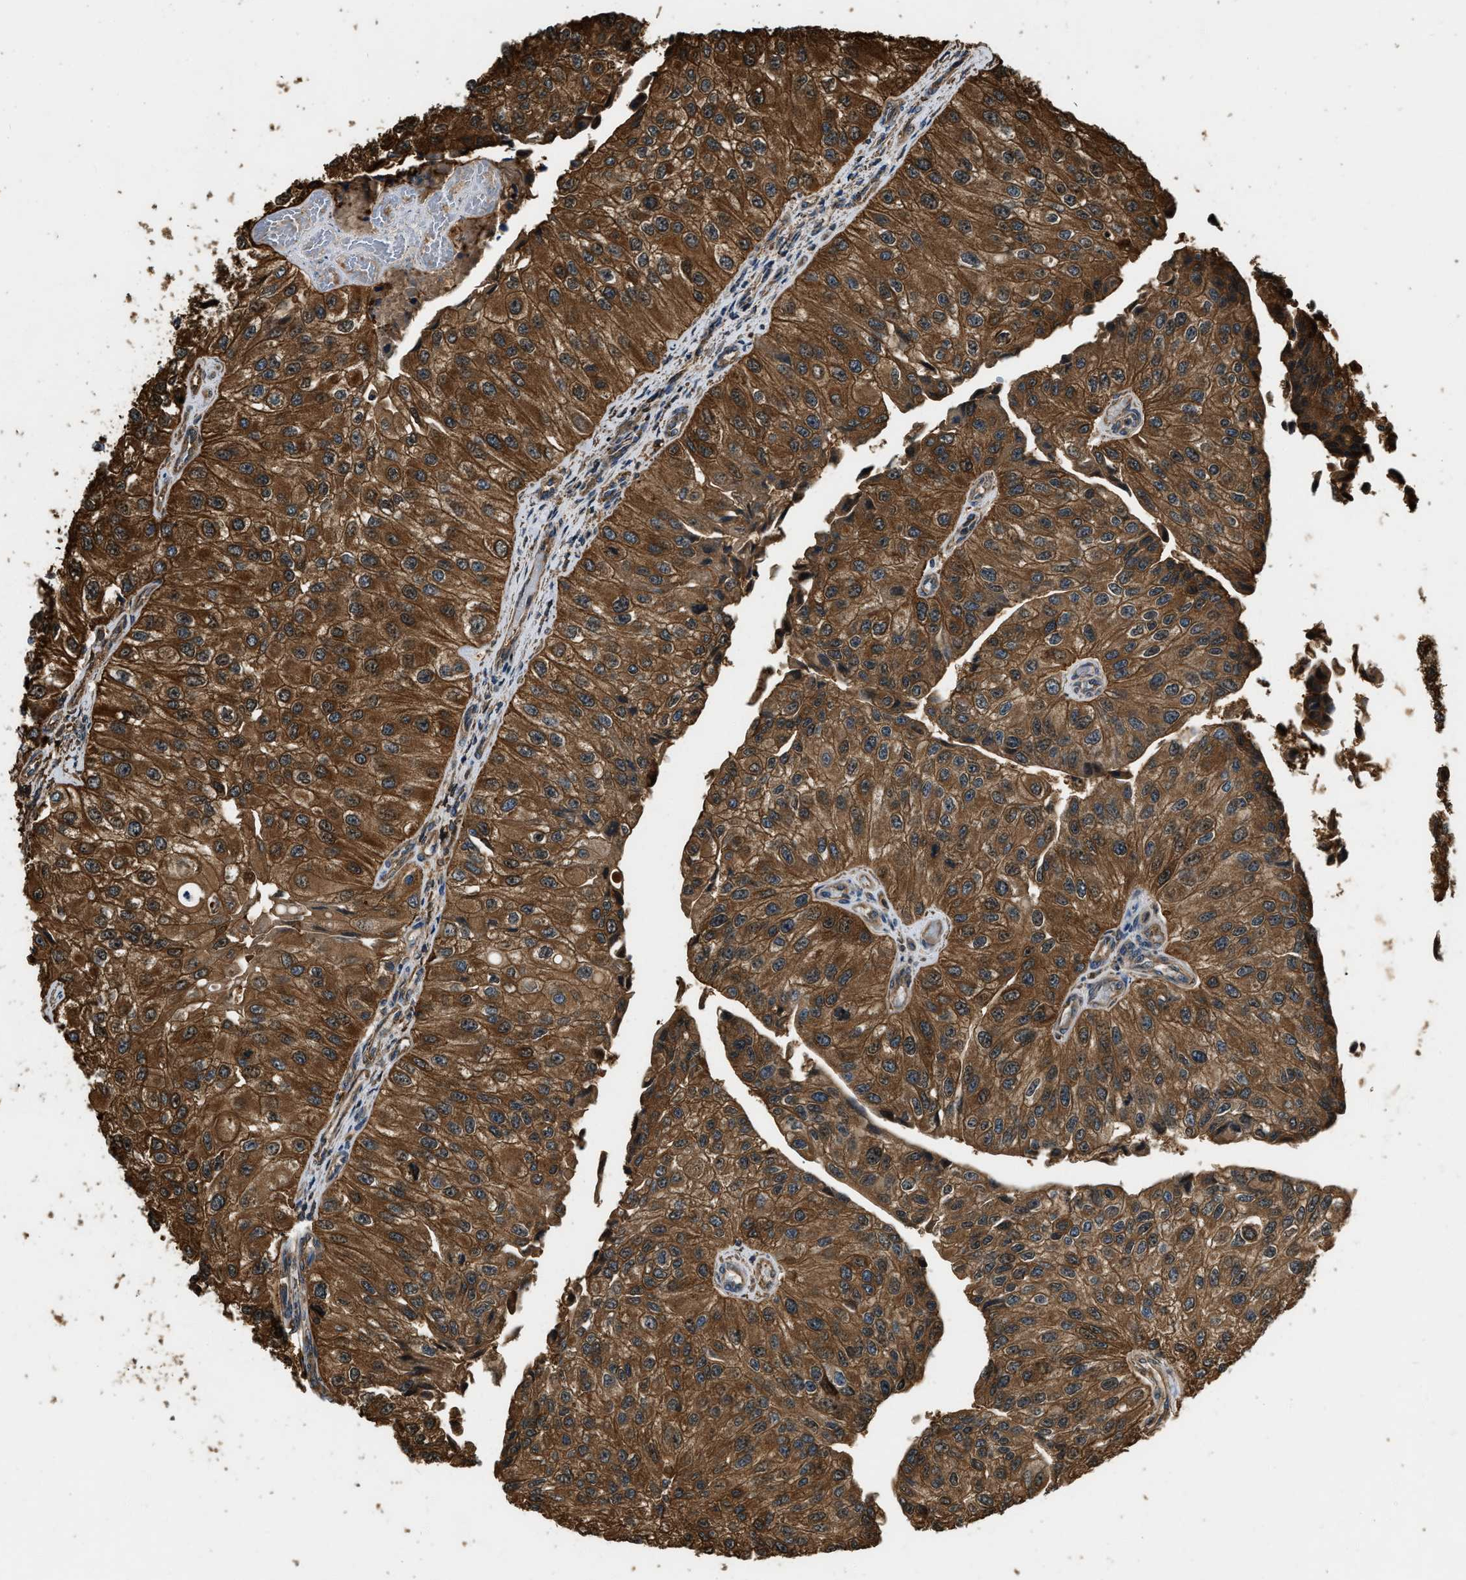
{"staining": {"intensity": "strong", "quantity": ">75%", "location": "cytoplasmic/membranous"}, "tissue": "urothelial cancer", "cell_type": "Tumor cells", "image_type": "cancer", "snomed": [{"axis": "morphology", "description": "Urothelial carcinoma, High grade"}, {"axis": "topography", "description": "Kidney"}, {"axis": "topography", "description": "Urinary bladder"}], "caption": "Immunohistochemistry staining of high-grade urothelial carcinoma, which exhibits high levels of strong cytoplasmic/membranous staining in approximately >75% of tumor cells indicating strong cytoplasmic/membranous protein expression. The staining was performed using DAB (brown) for protein detection and nuclei were counterstained in hematoxylin (blue).", "gene": "YARS1", "patient": {"sex": "male", "age": 77}}